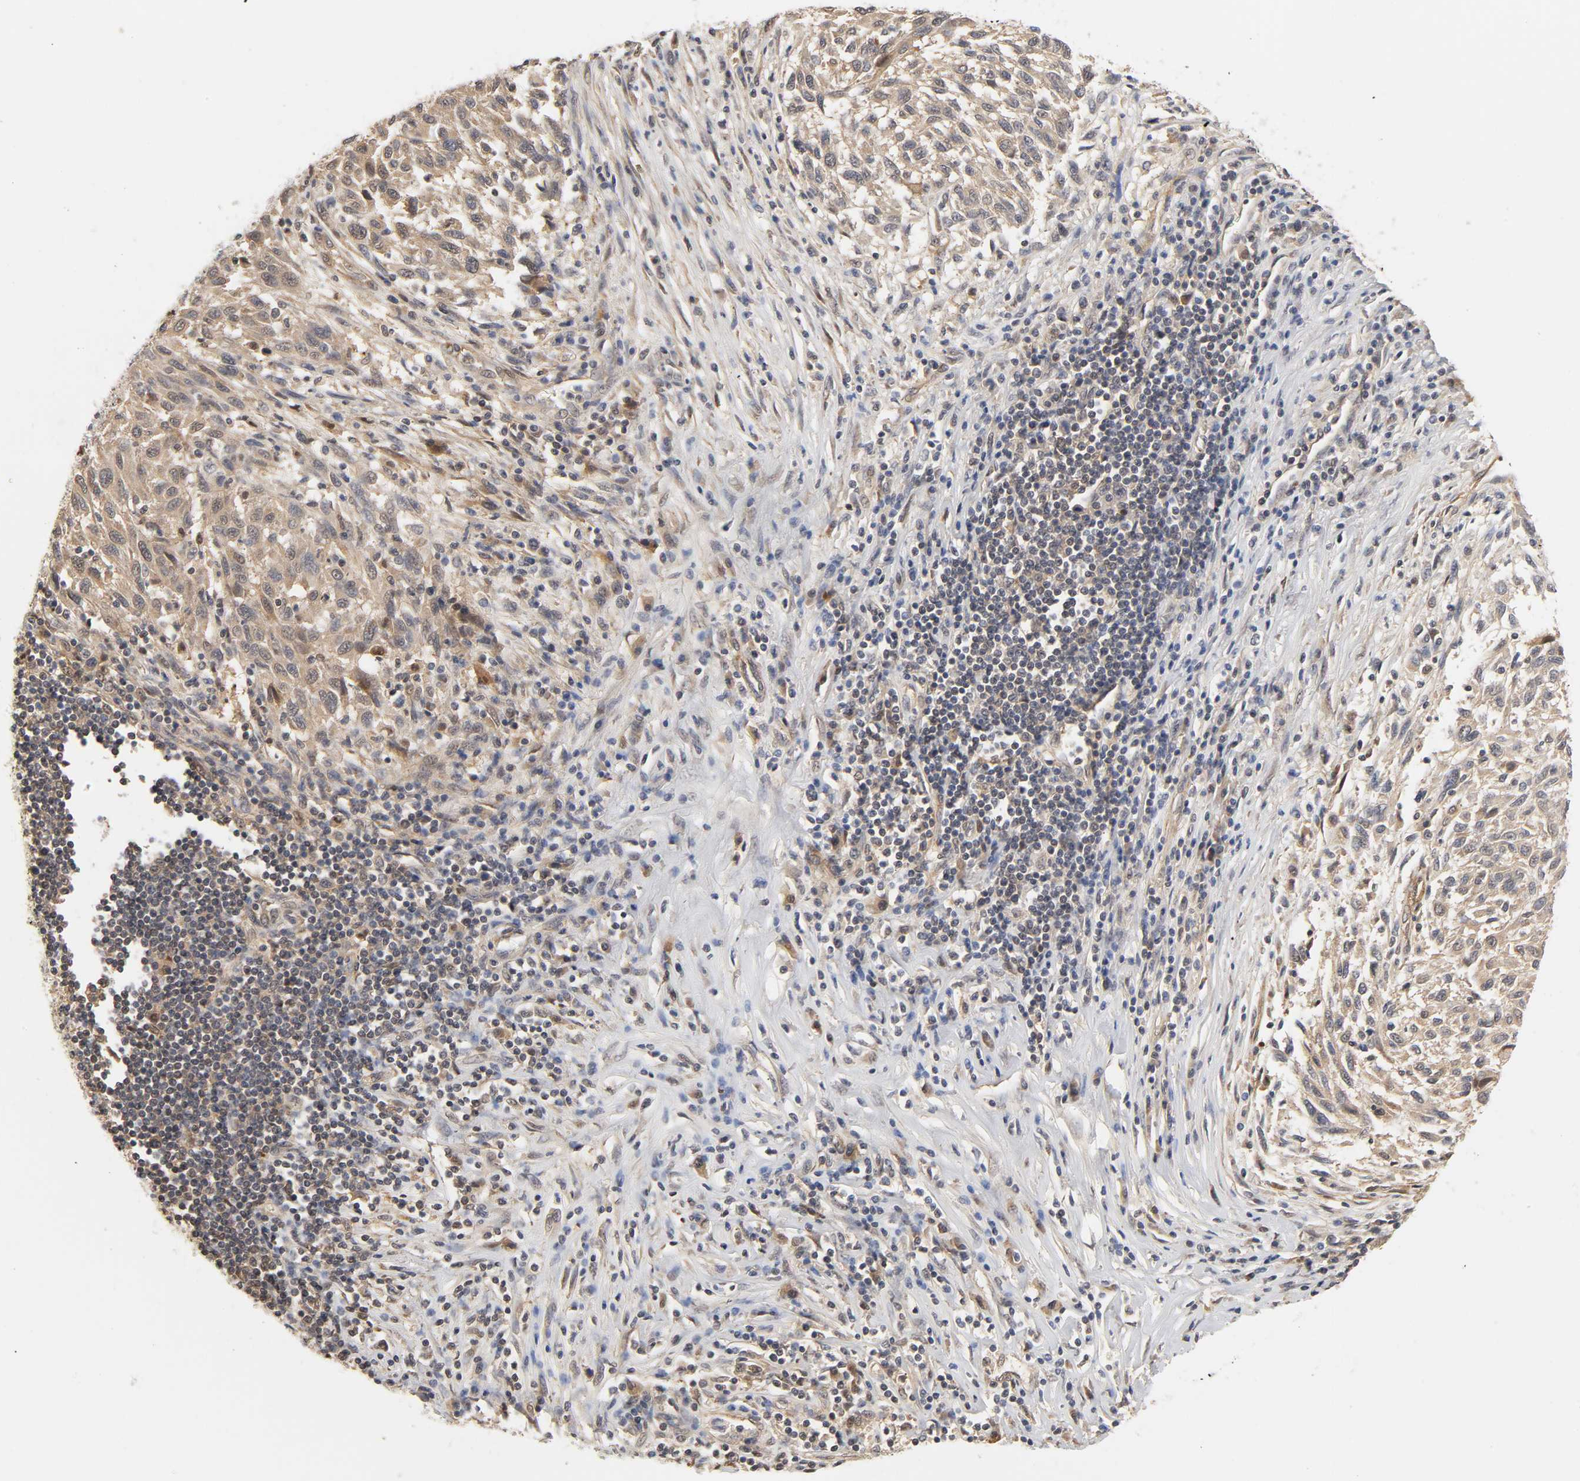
{"staining": {"intensity": "weak", "quantity": ">75%", "location": "cytoplasmic/membranous"}, "tissue": "melanoma", "cell_type": "Tumor cells", "image_type": "cancer", "snomed": [{"axis": "morphology", "description": "Malignant melanoma, Metastatic site"}, {"axis": "topography", "description": "Lymph node"}], "caption": "Melanoma stained for a protein demonstrates weak cytoplasmic/membranous positivity in tumor cells.", "gene": "PDE5A", "patient": {"sex": "male", "age": 61}}